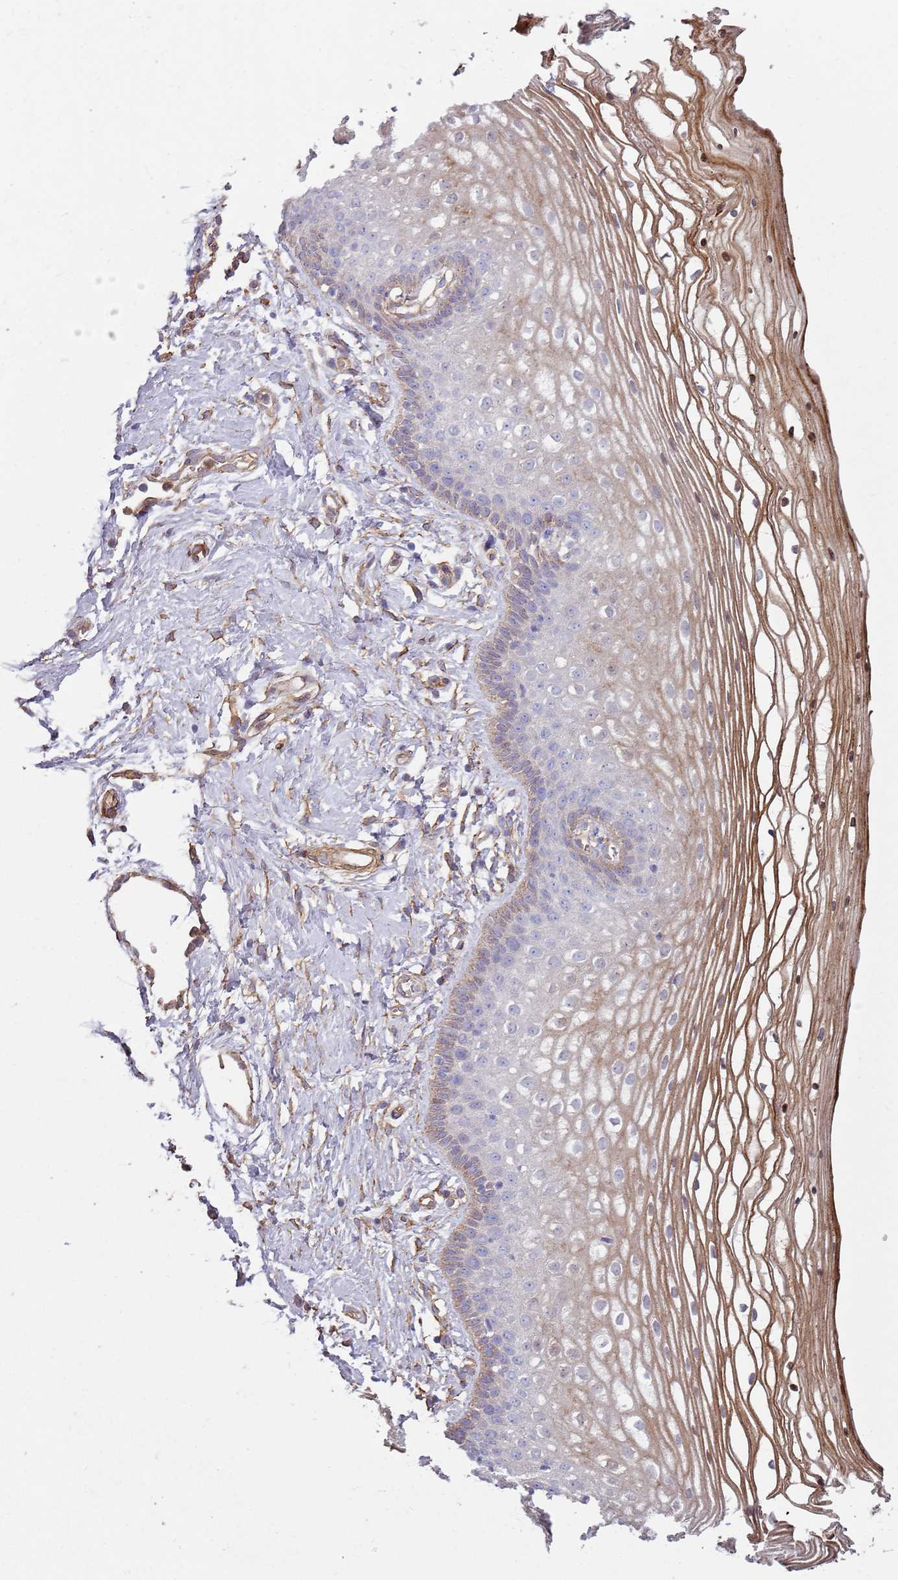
{"staining": {"intensity": "moderate", "quantity": "25%-75%", "location": "cytoplasmic/membranous"}, "tissue": "vagina", "cell_type": "Squamous epithelial cells", "image_type": "normal", "snomed": [{"axis": "morphology", "description": "Normal tissue, NOS"}, {"axis": "topography", "description": "Vagina"}], "caption": "High-power microscopy captured an IHC photomicrograph of unremarkable vagina, revealing moderate cytoplasmic/membranous positivity in about 25%-75% of squamous epithelial cells.", "gene": "PHLPP2", "patient": {"sex": "female", "age": 46}}